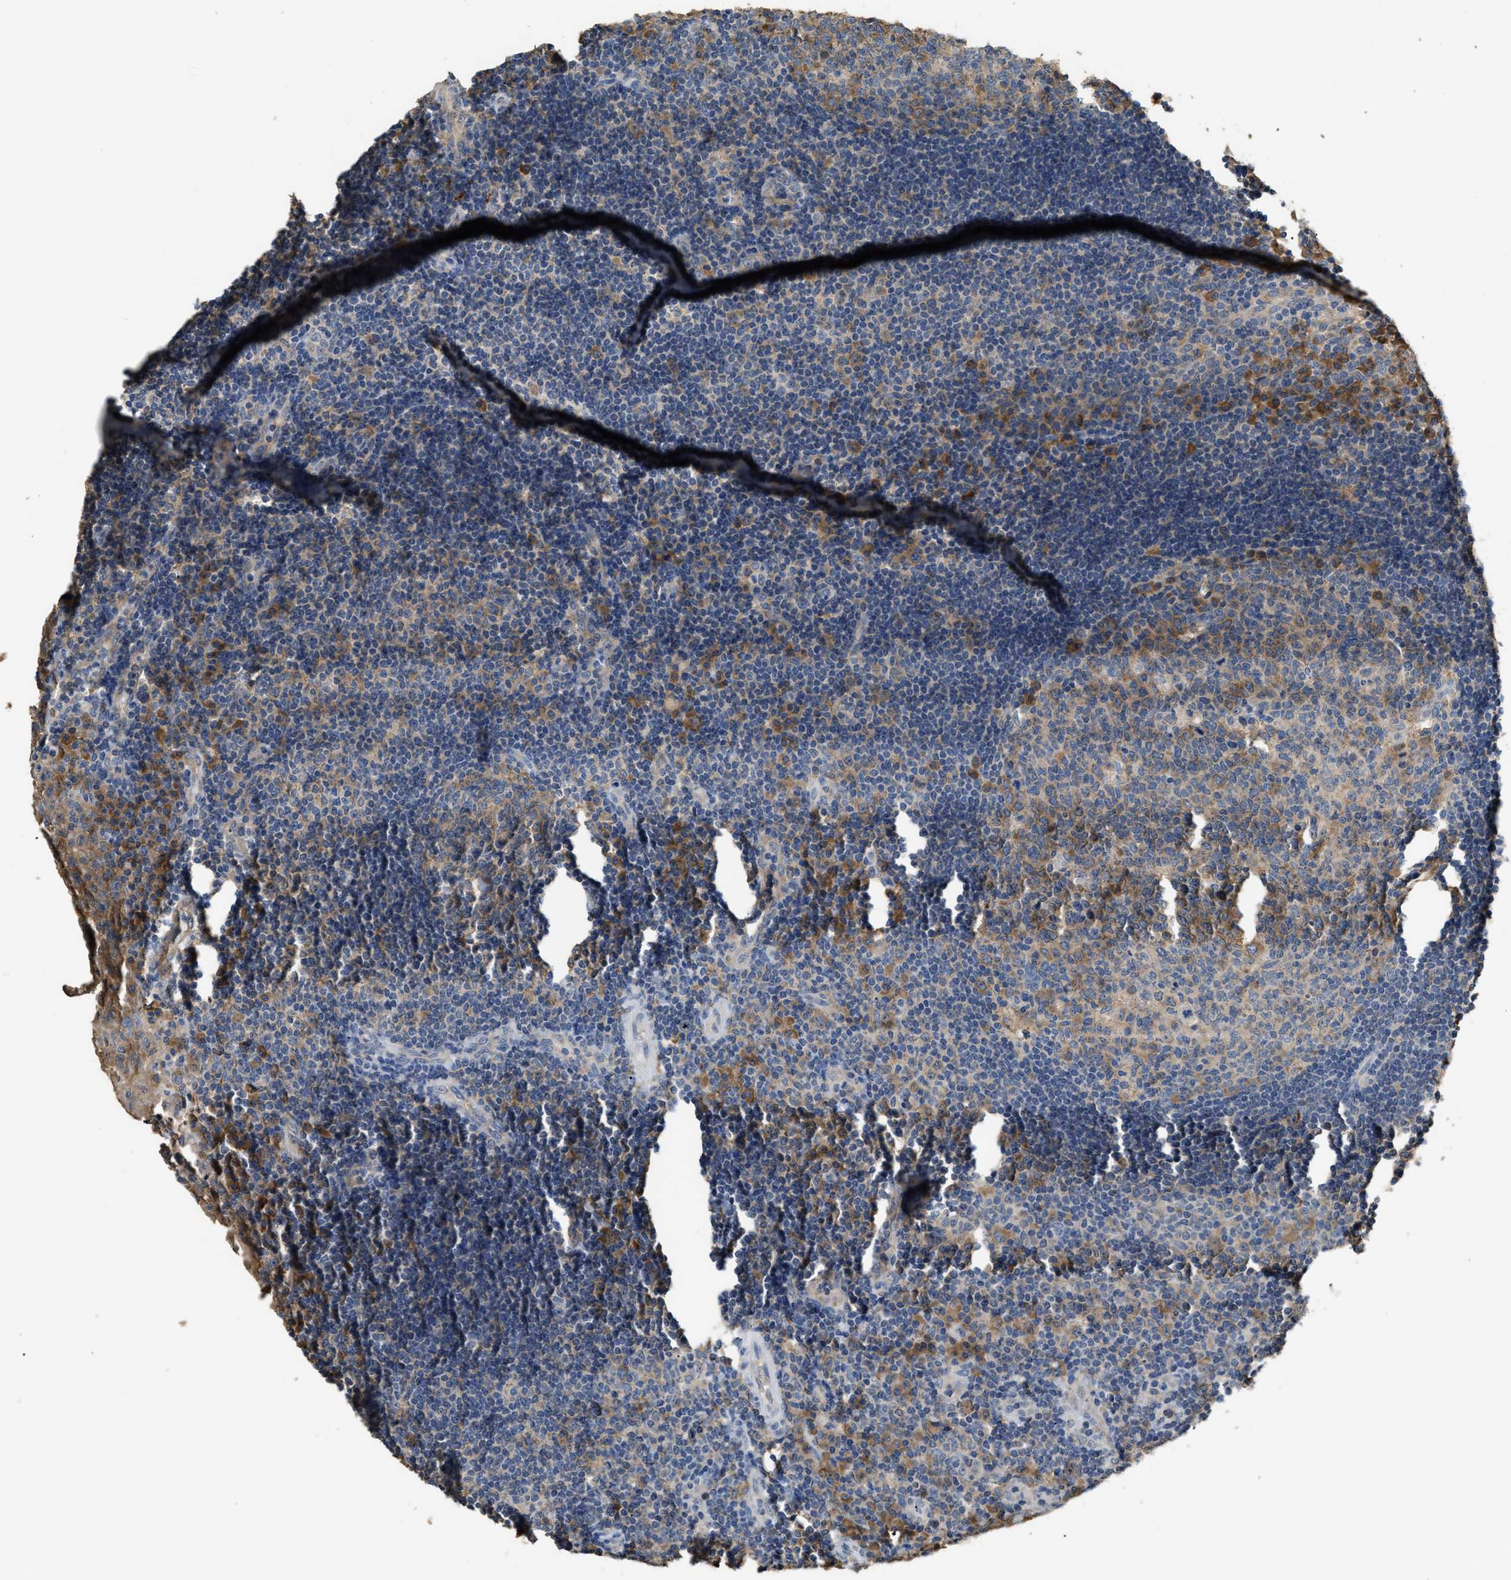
{"staining": {"intensity": "moderate", "quantity": ">75%", "location": "cytoplasmic/membranous"}, "tissue": "tonsil", "cell_type": "Germinal center cells", "image_type": "normal", "snomed": [{"axis": "morphology", "description": "Normal tissue, NOS"}, {"axis": "topography", "description": "Tonsil"}], "caption": "Immunohistochemical staining of unremarkable human tonsil reveals moderate cytoplasmic/membranous protein positivity in approximately >75% of germinal center cells. (IHC, brightfield microscopy, high magnification).", "gene": "GCN1", "patient": {"sex": "female", "age": 40}}